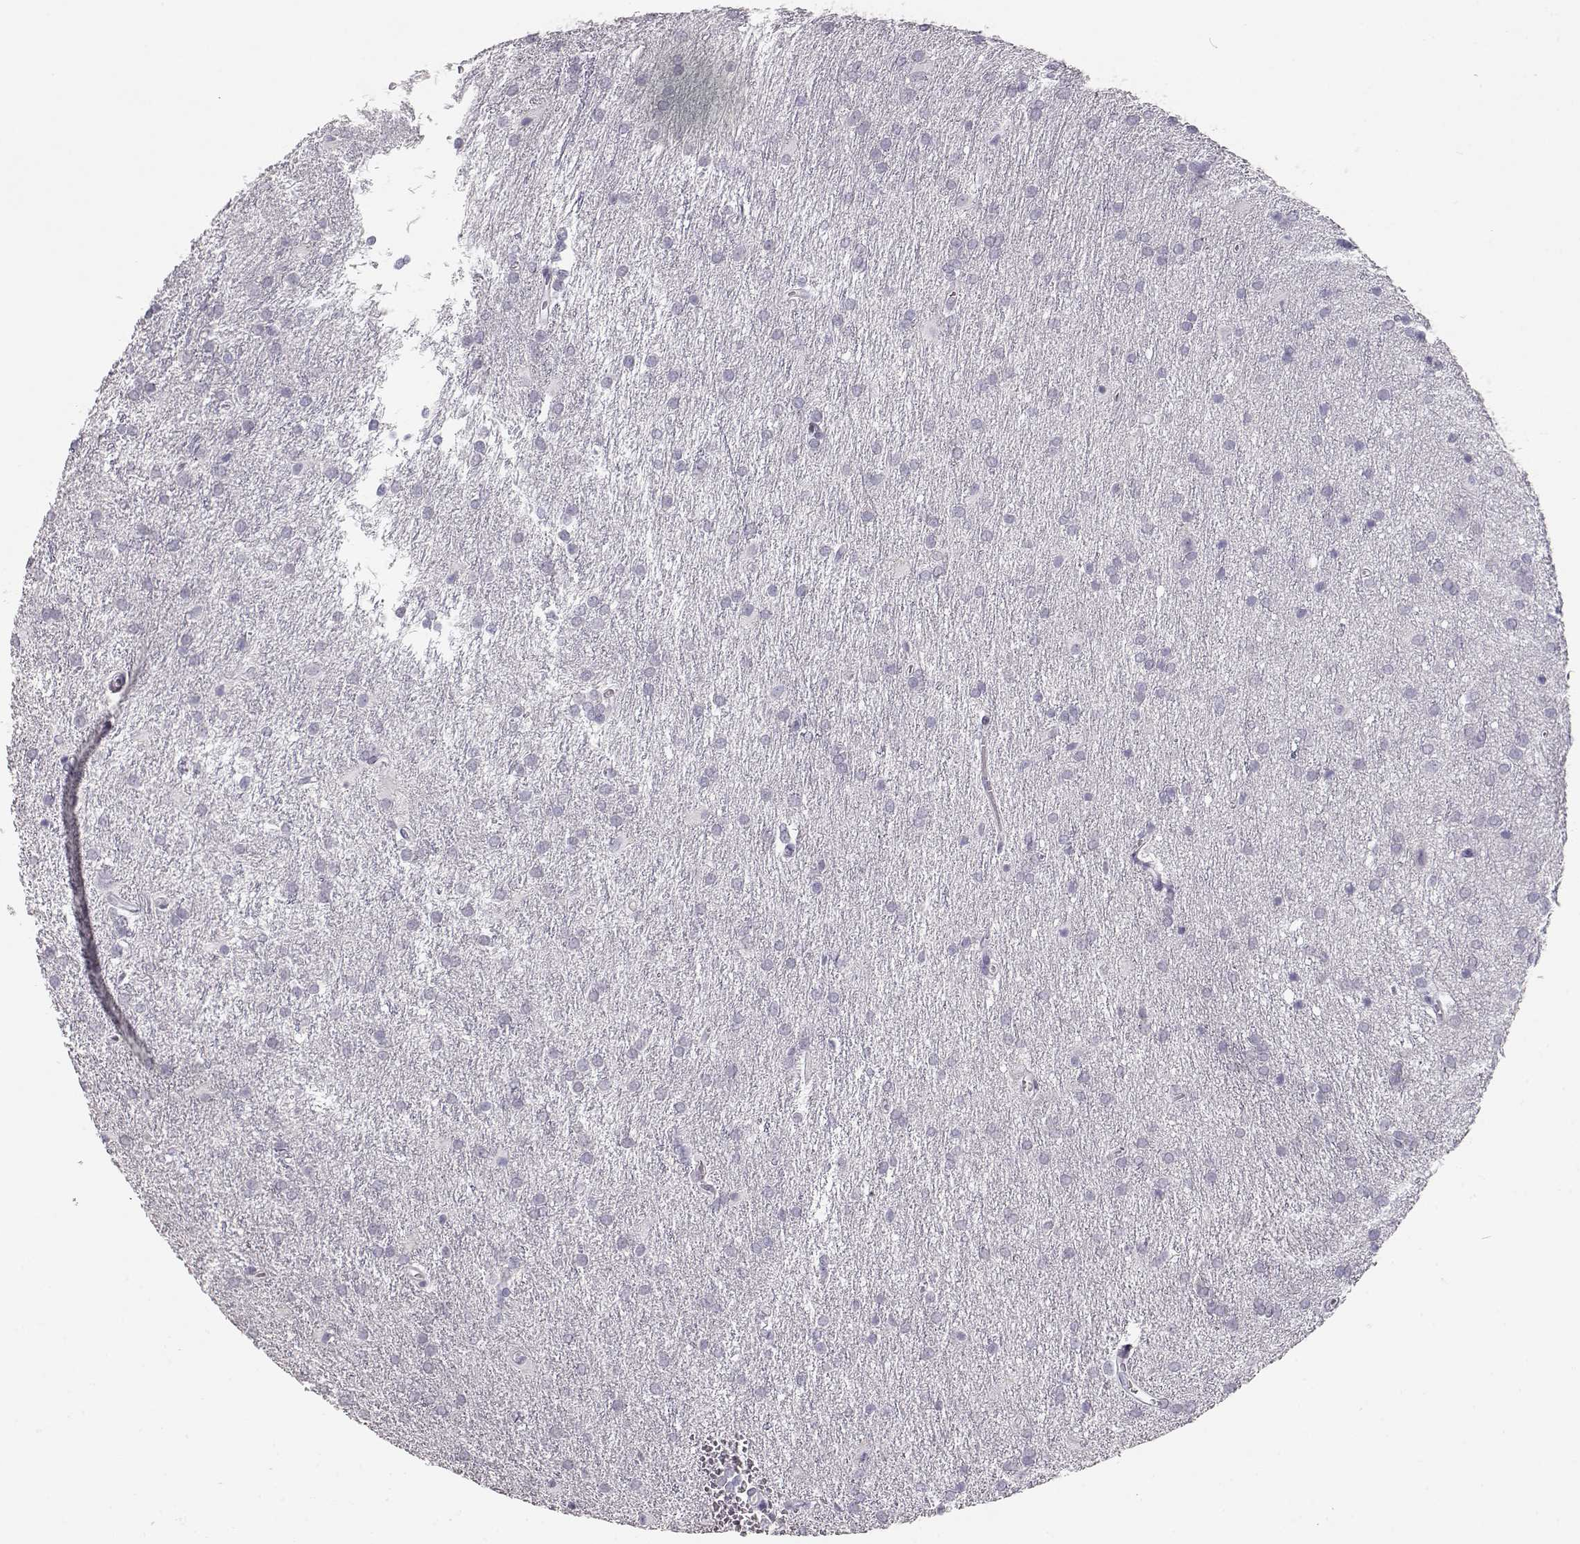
{"staining": {"intensity": "negative", "quantity": "none", "location": "none"}, "tissue": "glioma", "cell_type": "Tumor cells", "image_type": "cancer", "snomed": [{"axis": "morphology", "description": "Glioma, malignant, Low grade"}, {"axis": "topography", "description": "Brain"}], "caption": "An image of human glioma is negative for staining in tumor cells.", "gene": "TKTL1", "patient": {"sex": "female", "age": 32}}